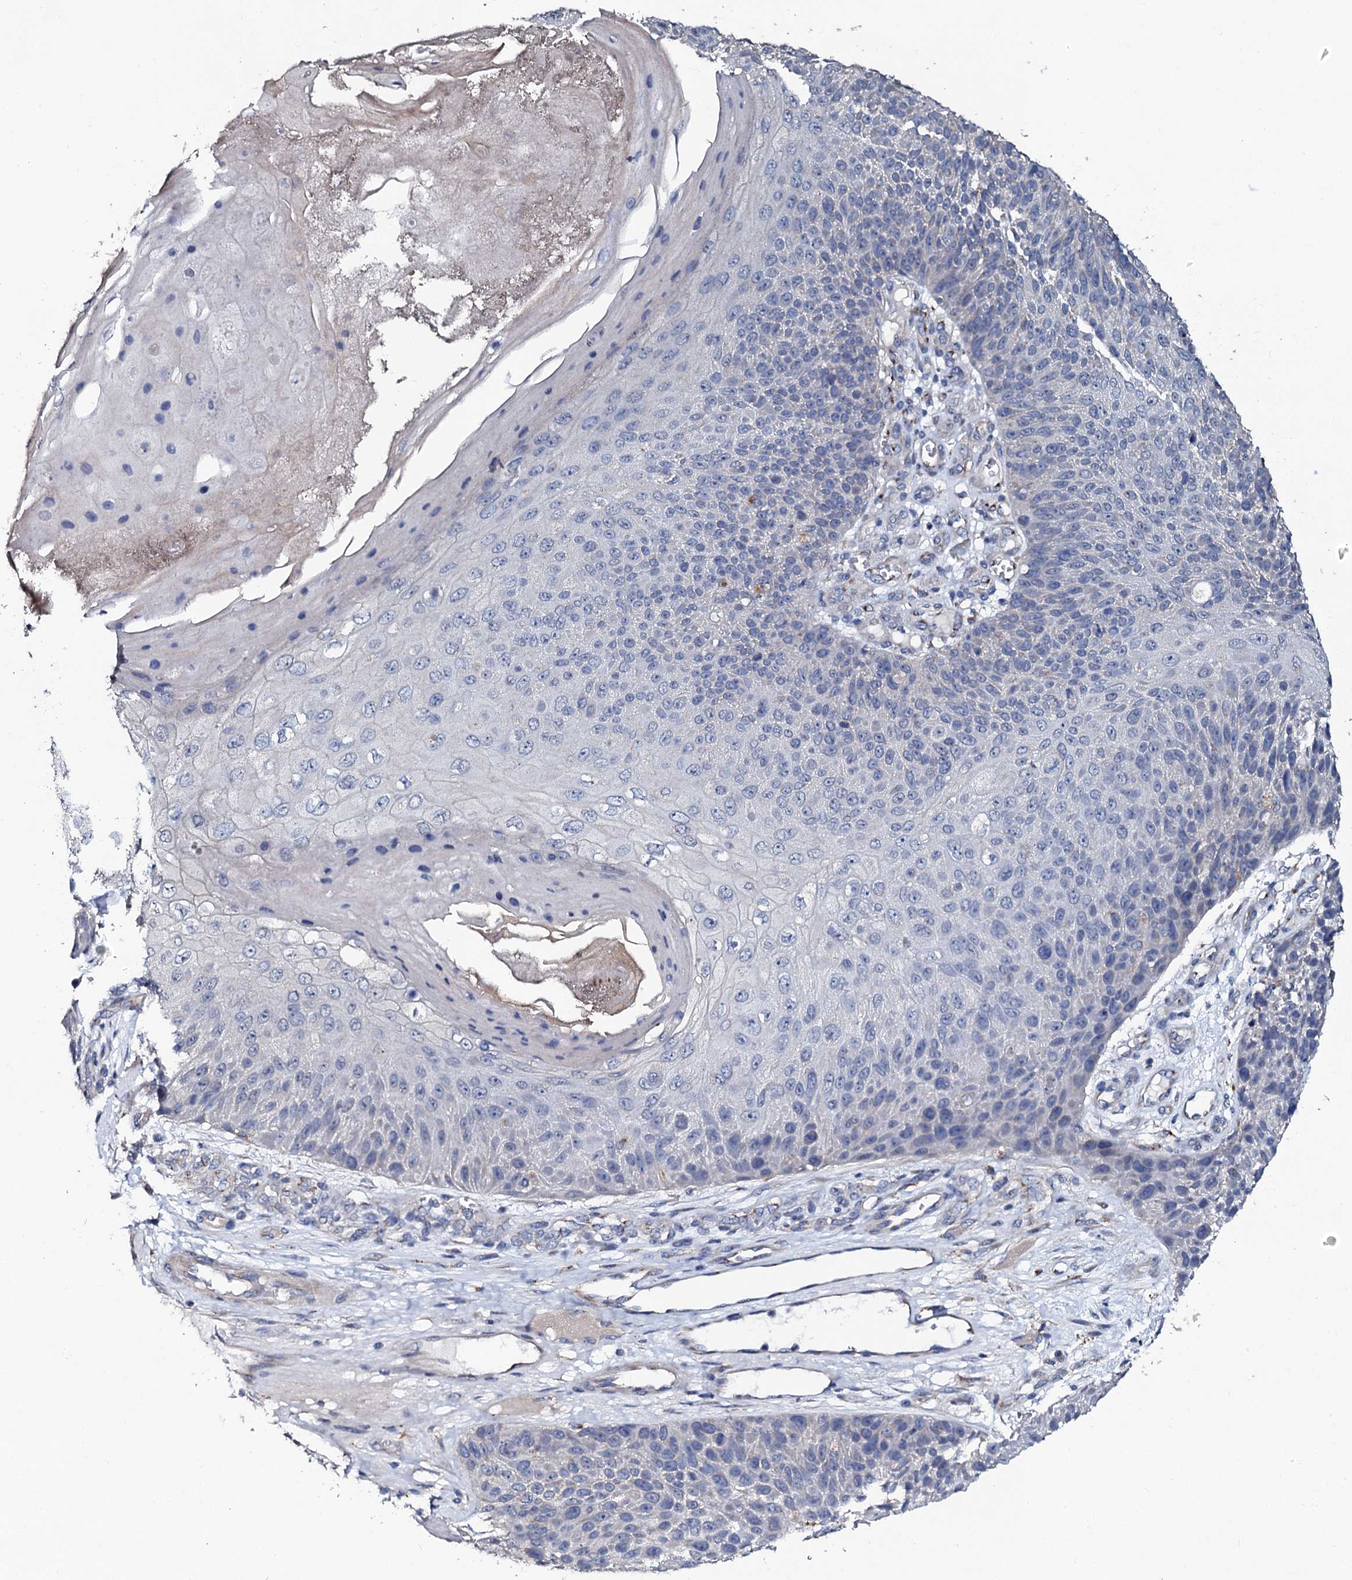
{"staining": {"intensity": "negative", "quantity": "none", "location": "none"}, "tissue": "skin cancer", "cell_type": "Tumor cells", "image_type": "cancer", "snomed": [{"axis": "morphology", "description": "Squamous cell carcinoma, NOS"}, {"axis": "topography", "description": "Skin"}], "caption": "Tumor cells are negative for protein expression in human skin squamous cell carcinoma. (DAB (3,3'-diaminobenzidine) immunohistochemistry (IHC), high magnification).", "gene": "GLCE", "patient": {"sex": "female", "age": 88}}